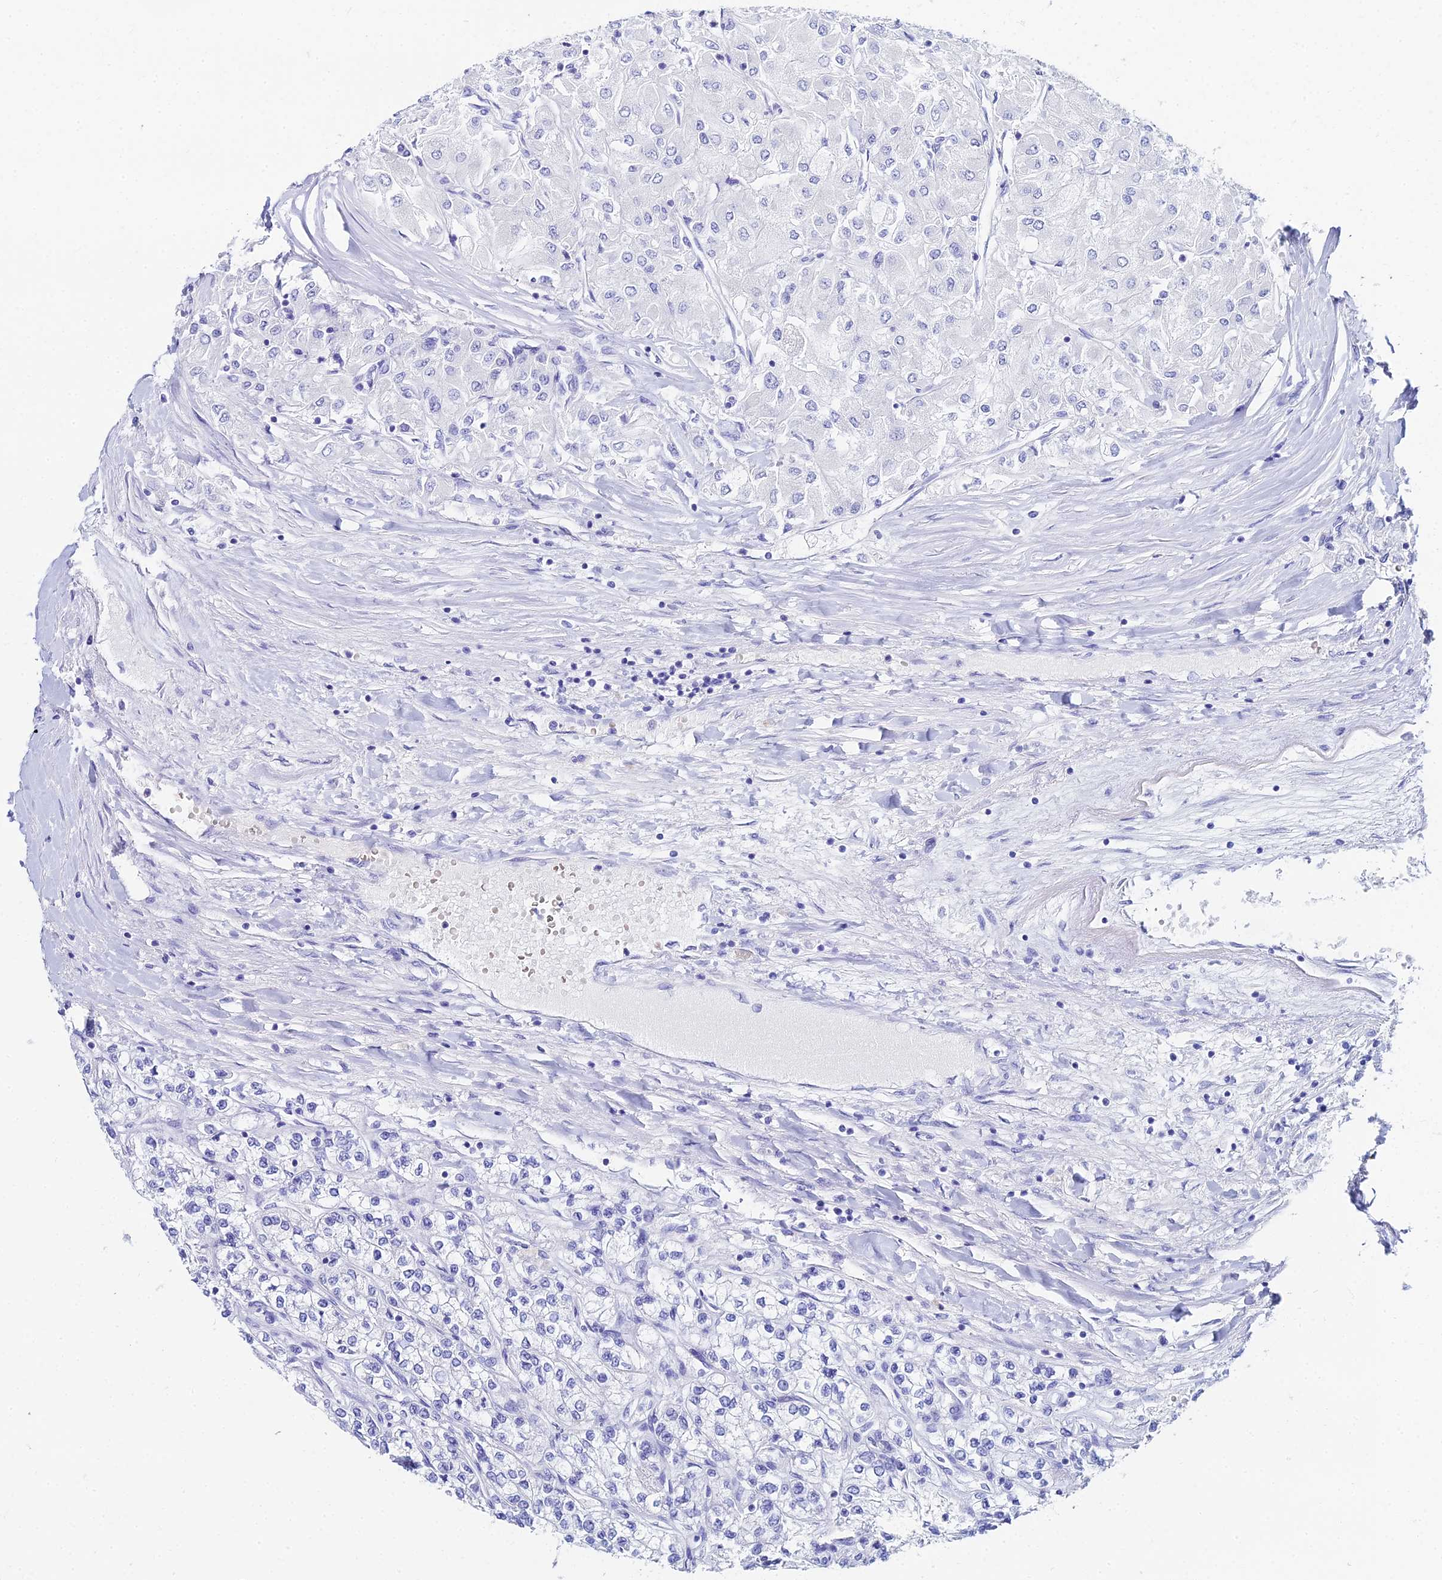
{"staining": {"intensity": "negative", "quantity": "none", "location": "none"}, "tissue": "renal cancer", "cell_type": "Tumor cells", "image_type": "cancer", "snomed": [{"axis": "morphology", "description": "Adenocarcinoma, NOS"}, {"axis": "topography", "description": "Kidney"}], "caption": "Immunohistochemistry image of human renal cancer stained for a protein (brown), which exhibits no positivity in tumor cells.", "gene": "HSPA1L", "patient": {"sex": "male", "age": 80}}